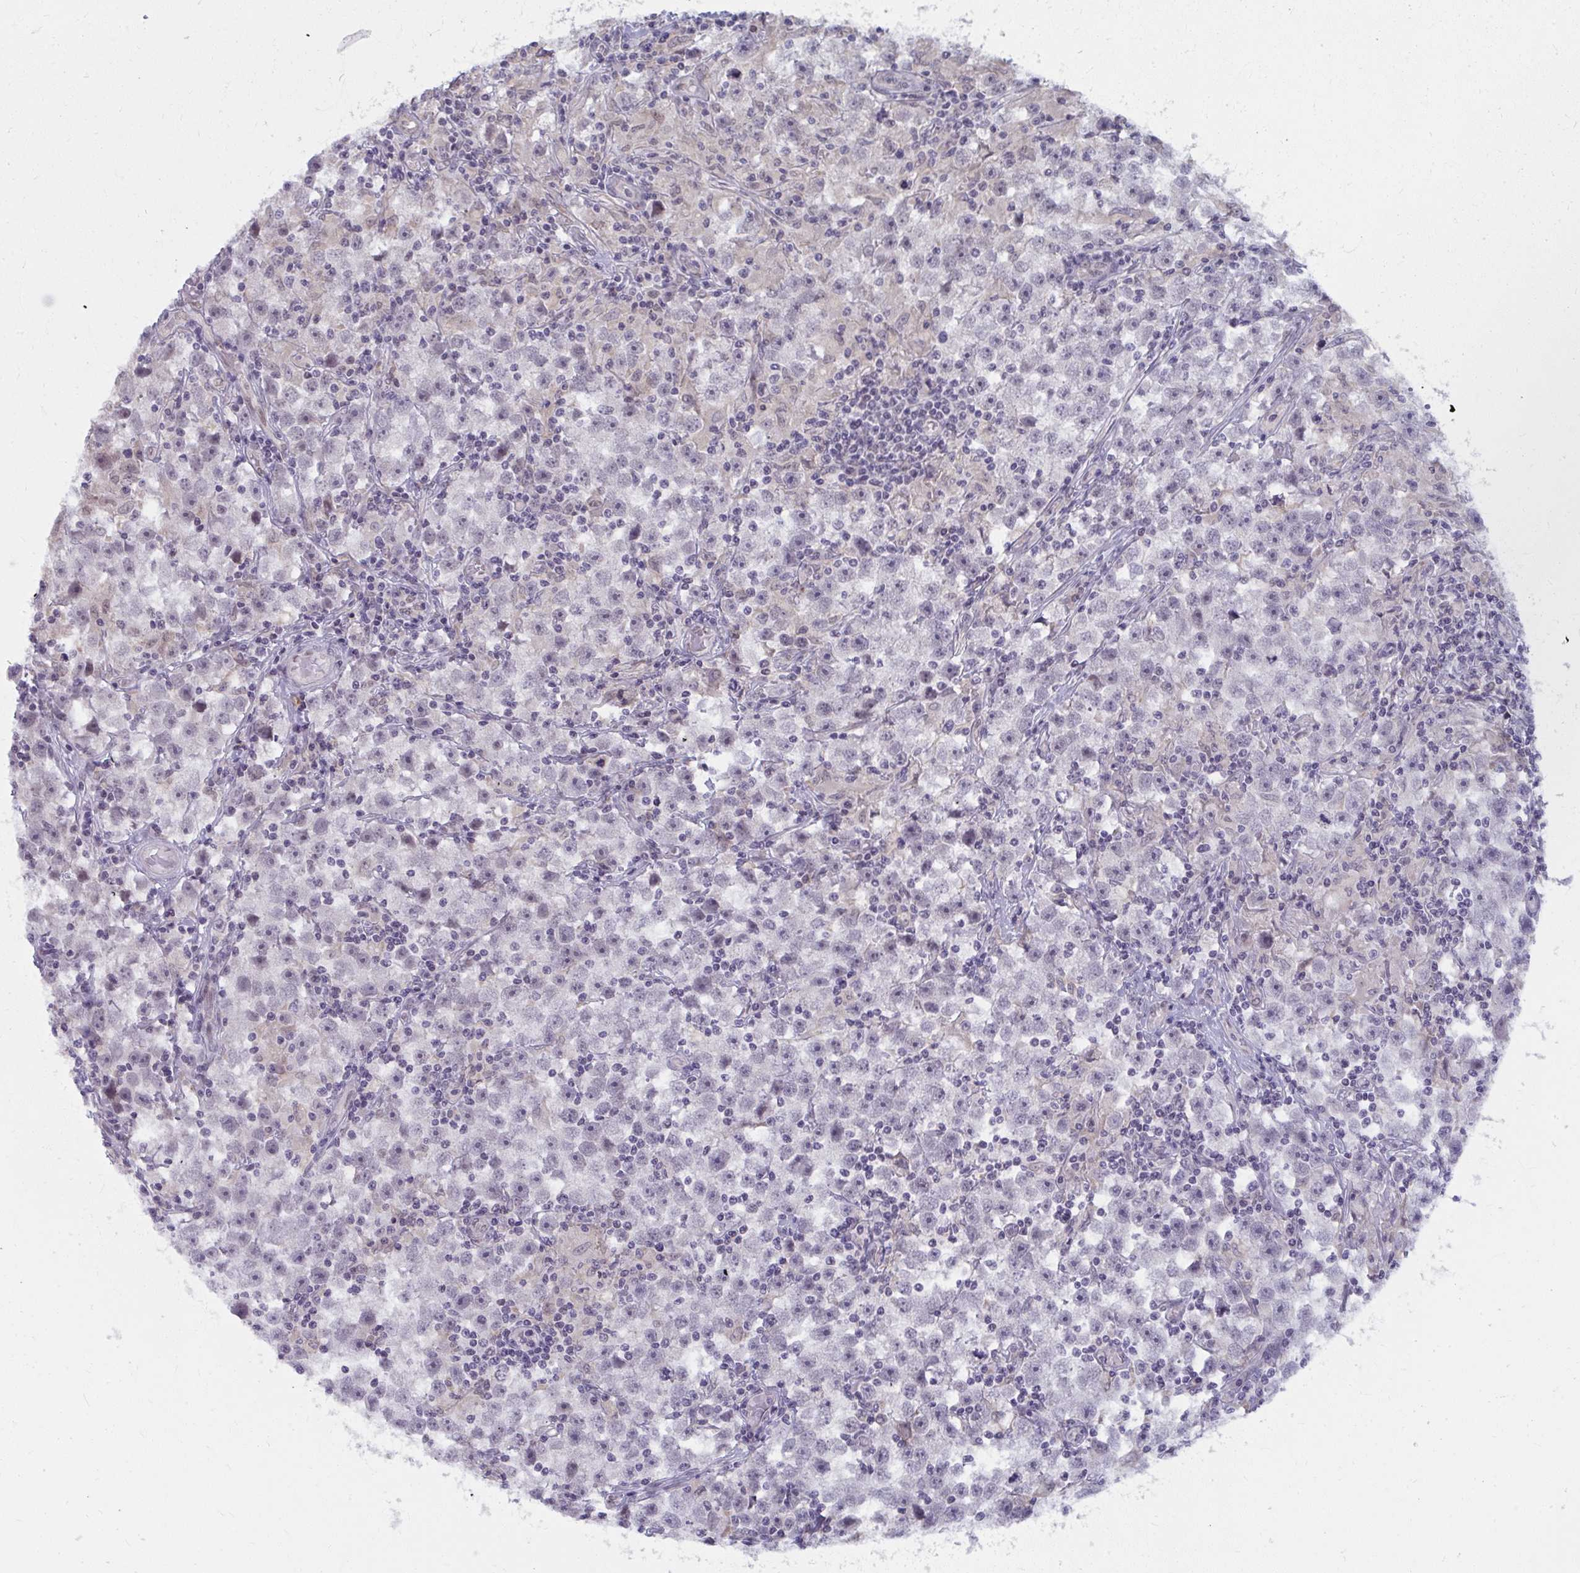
{"staining": {"intensity": "negative", "quantity": "none", "location": "none"}, "tissue": "testis cancer", "cell_type": "Tumor cells", "image_type": "cancer", "snomed": [{"axis": "morphology", "description": "Seminoma, NOS"}, {"axis": "topography", "description": "Testis"}], "caption": "Human testis cancer stained for a protein using IHC displays no staining in tumor cells.", "gene": "NMNAT1", "patient": {"sex": "male", "age": 33}}